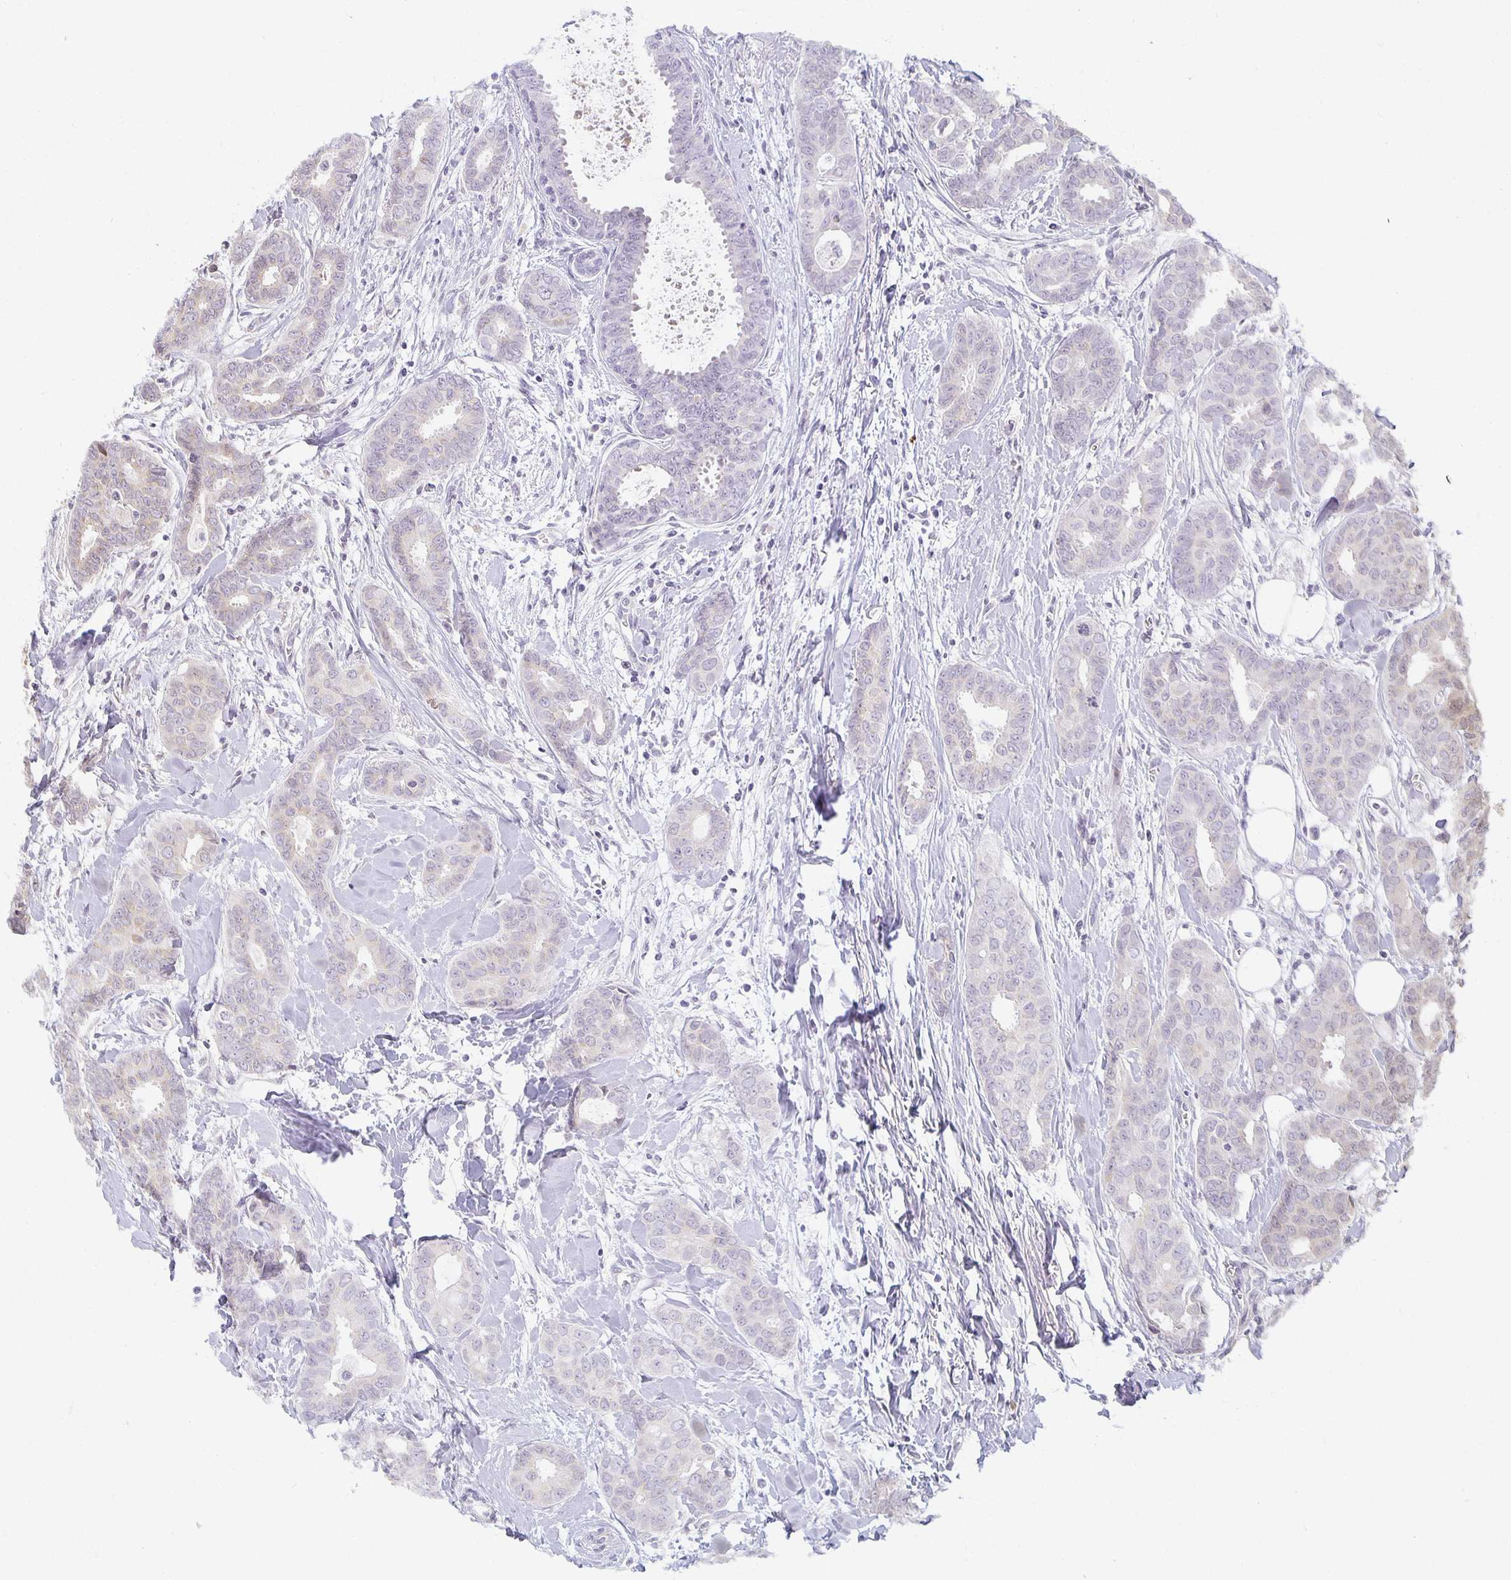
{"staining": {"intensity": "weak", "quantity": "<25%", "location": "cytoplasmic/membranous"}, "tissue": "breast cancer", "cell_type": "Tumor cells", "image_type": "cancer", "snomed": [{"axis": "morphology", "description": "Duct carcinoma"}, {"axis": "topography", "description": "Breast"}], "caption": "Protein analysis of intraductal carcinoma (breast) reveals no significant expression in tumor cells.", "gene": "EHF", "patient": {"sex": "female", "age": 45}}